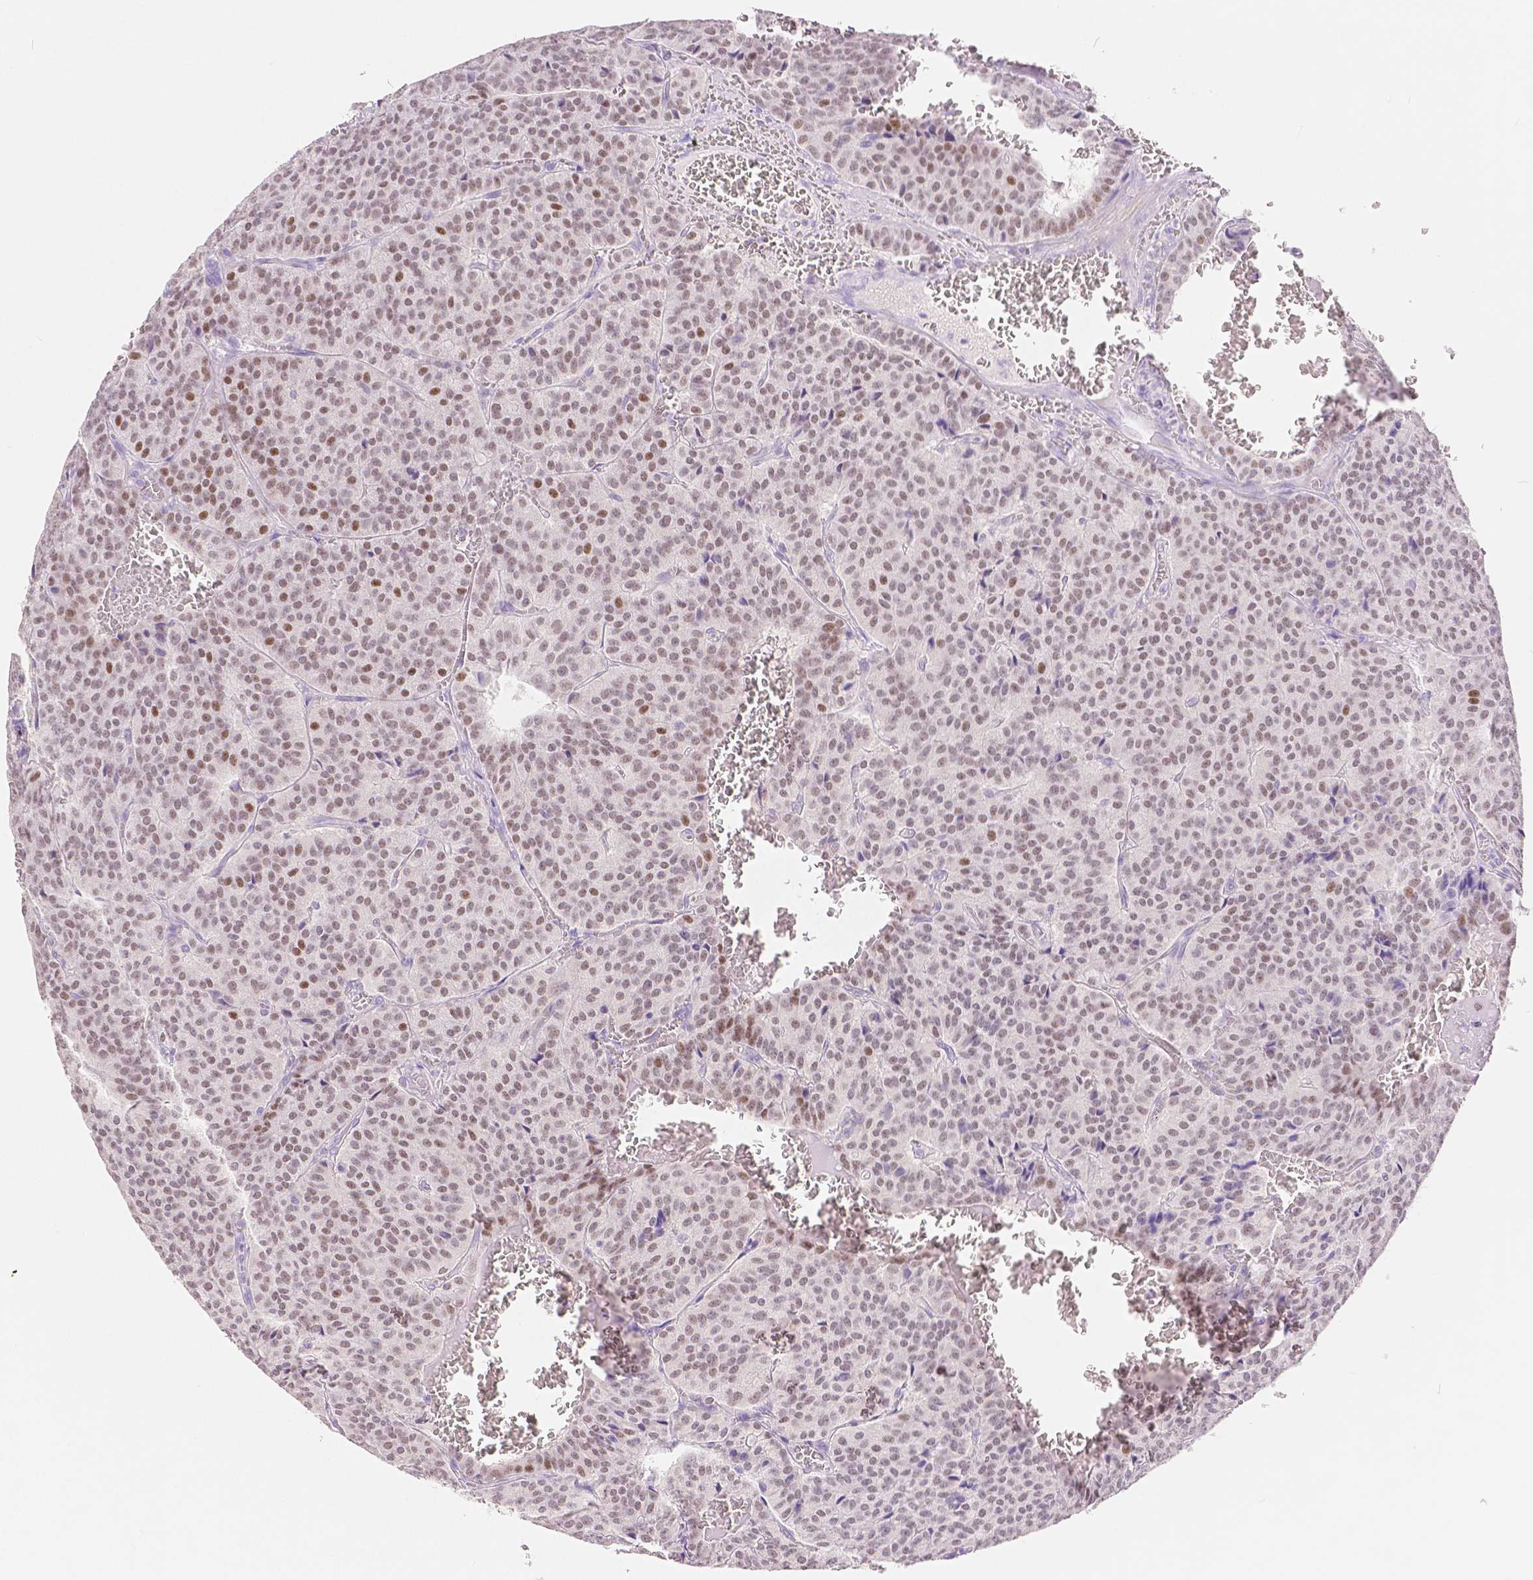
{"staining": {"intensity": "moderate", "quantity": ">75%", "location": "nuclear"}, "tissue": "carcinoid", "cell_type": "Tumor cells", "image_type": "cancer", "snomed": [{"axis": "morphology", "description": "Carcinoid, malignant, NOS"}, {"axis": "topography", "description": "Lung"}], "caption": "High-power microscopy captured an IHC photomicrograph of carcinoid, revealing moderate nuclear staining in approximately >75% of tumor cells.", "gene": "HNF1B", "patient": {"sex": "male", "age": 70}}